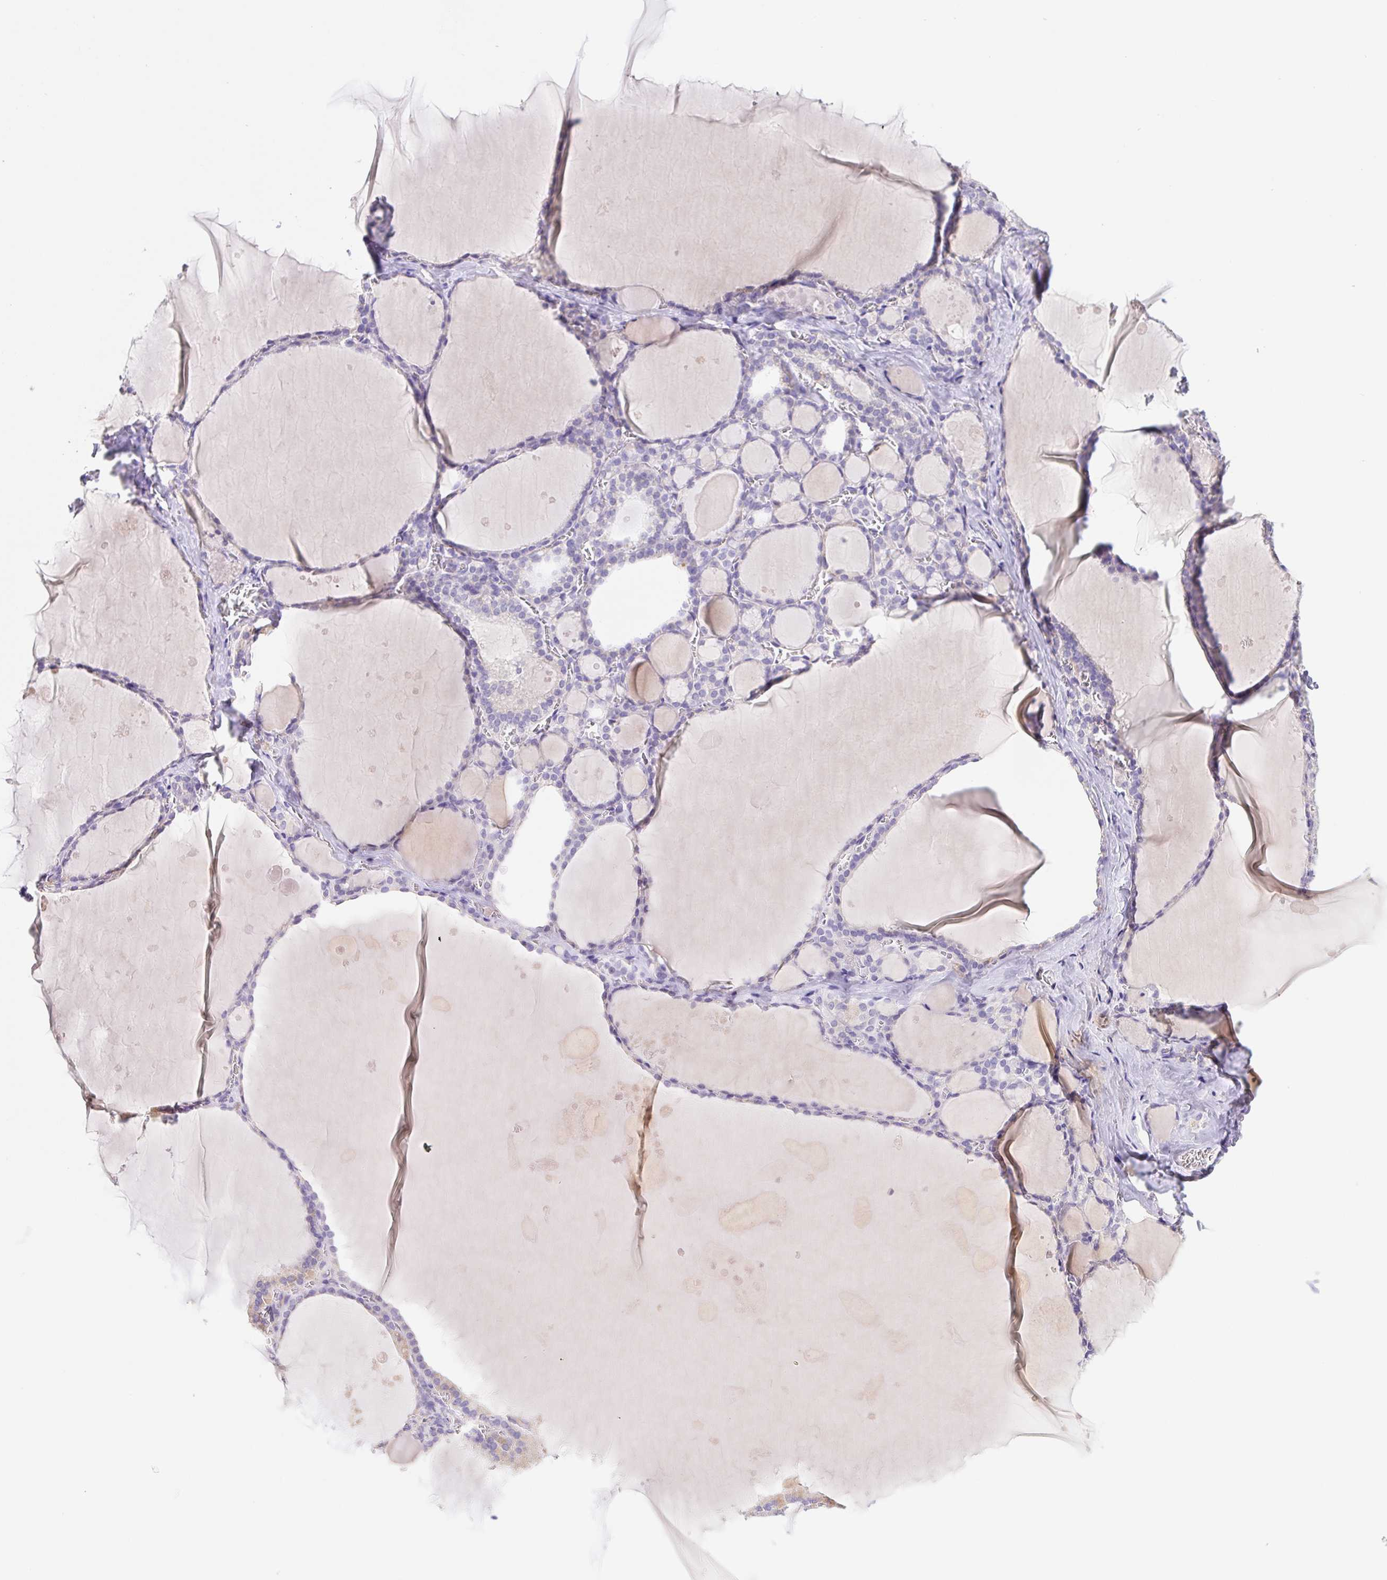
{"staining": {"intensity": "weak", "quantity": "<25%", "location": "cytoplasmic/membranous"}, "tissue": "thyroid gland", "cell_type": "Glandular cells", "image_type": "normal", "snomed": [{"axis": "morphology", "description": "Normal tissue, NOS"}, {"axis": "topography", "description": "Thyroid gland"}], "caption": "High magnification brightfield microscopy of normal thyroid gland stained with DAB (3,3'-diaminobenzidine) (brown) and counterstained with hematoxylin (blue): glandular cells show no significant positivity. (DAB immunohistochemistry (IHC) with hematoxylin counter stain).", "gene": "FKBP6", "patient": {"sex": "male", "age": 56}}